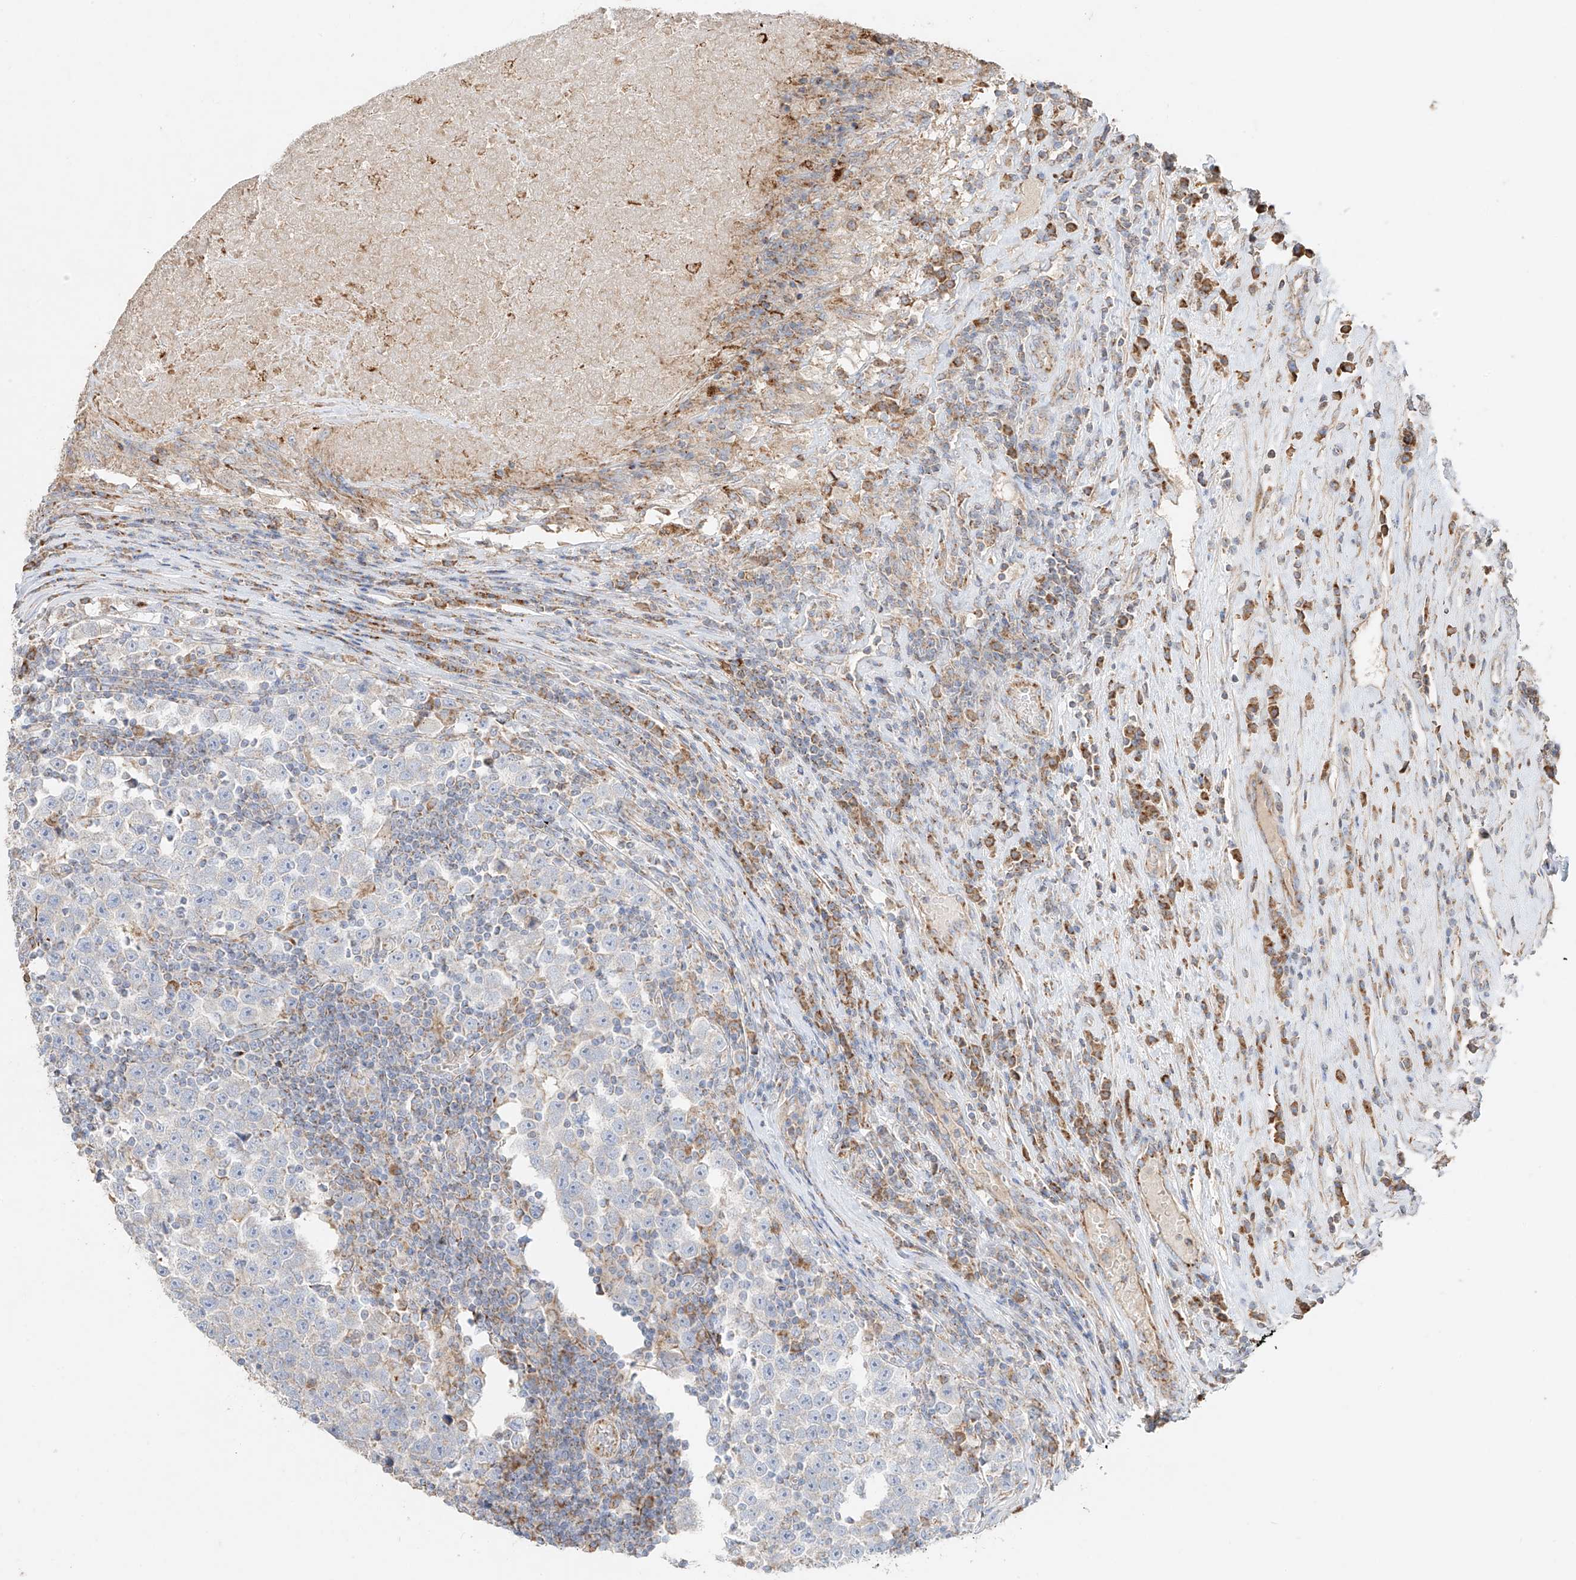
{"staining": {"intensity": "negative", "quantity": "none", "location": "none"}, "tissue": "testis cancer", "cell_type": "Tumor cells", "image_type": "cancer", "snomed": [{"axis": "morphology", "description": "Normal tissue, NOS"}, {"axis": "morphology", "description": "Seminoma, NOS"}, {"axis": "topography", "description": "Testis"}], "caption": "A histopathology image of human testis cancer is negative for staining in tumor cells. (DAB IHC with hematoxylin counter stain).", "gene": "COLGALT2", "patient": {"sex": "male", "age": 43}}